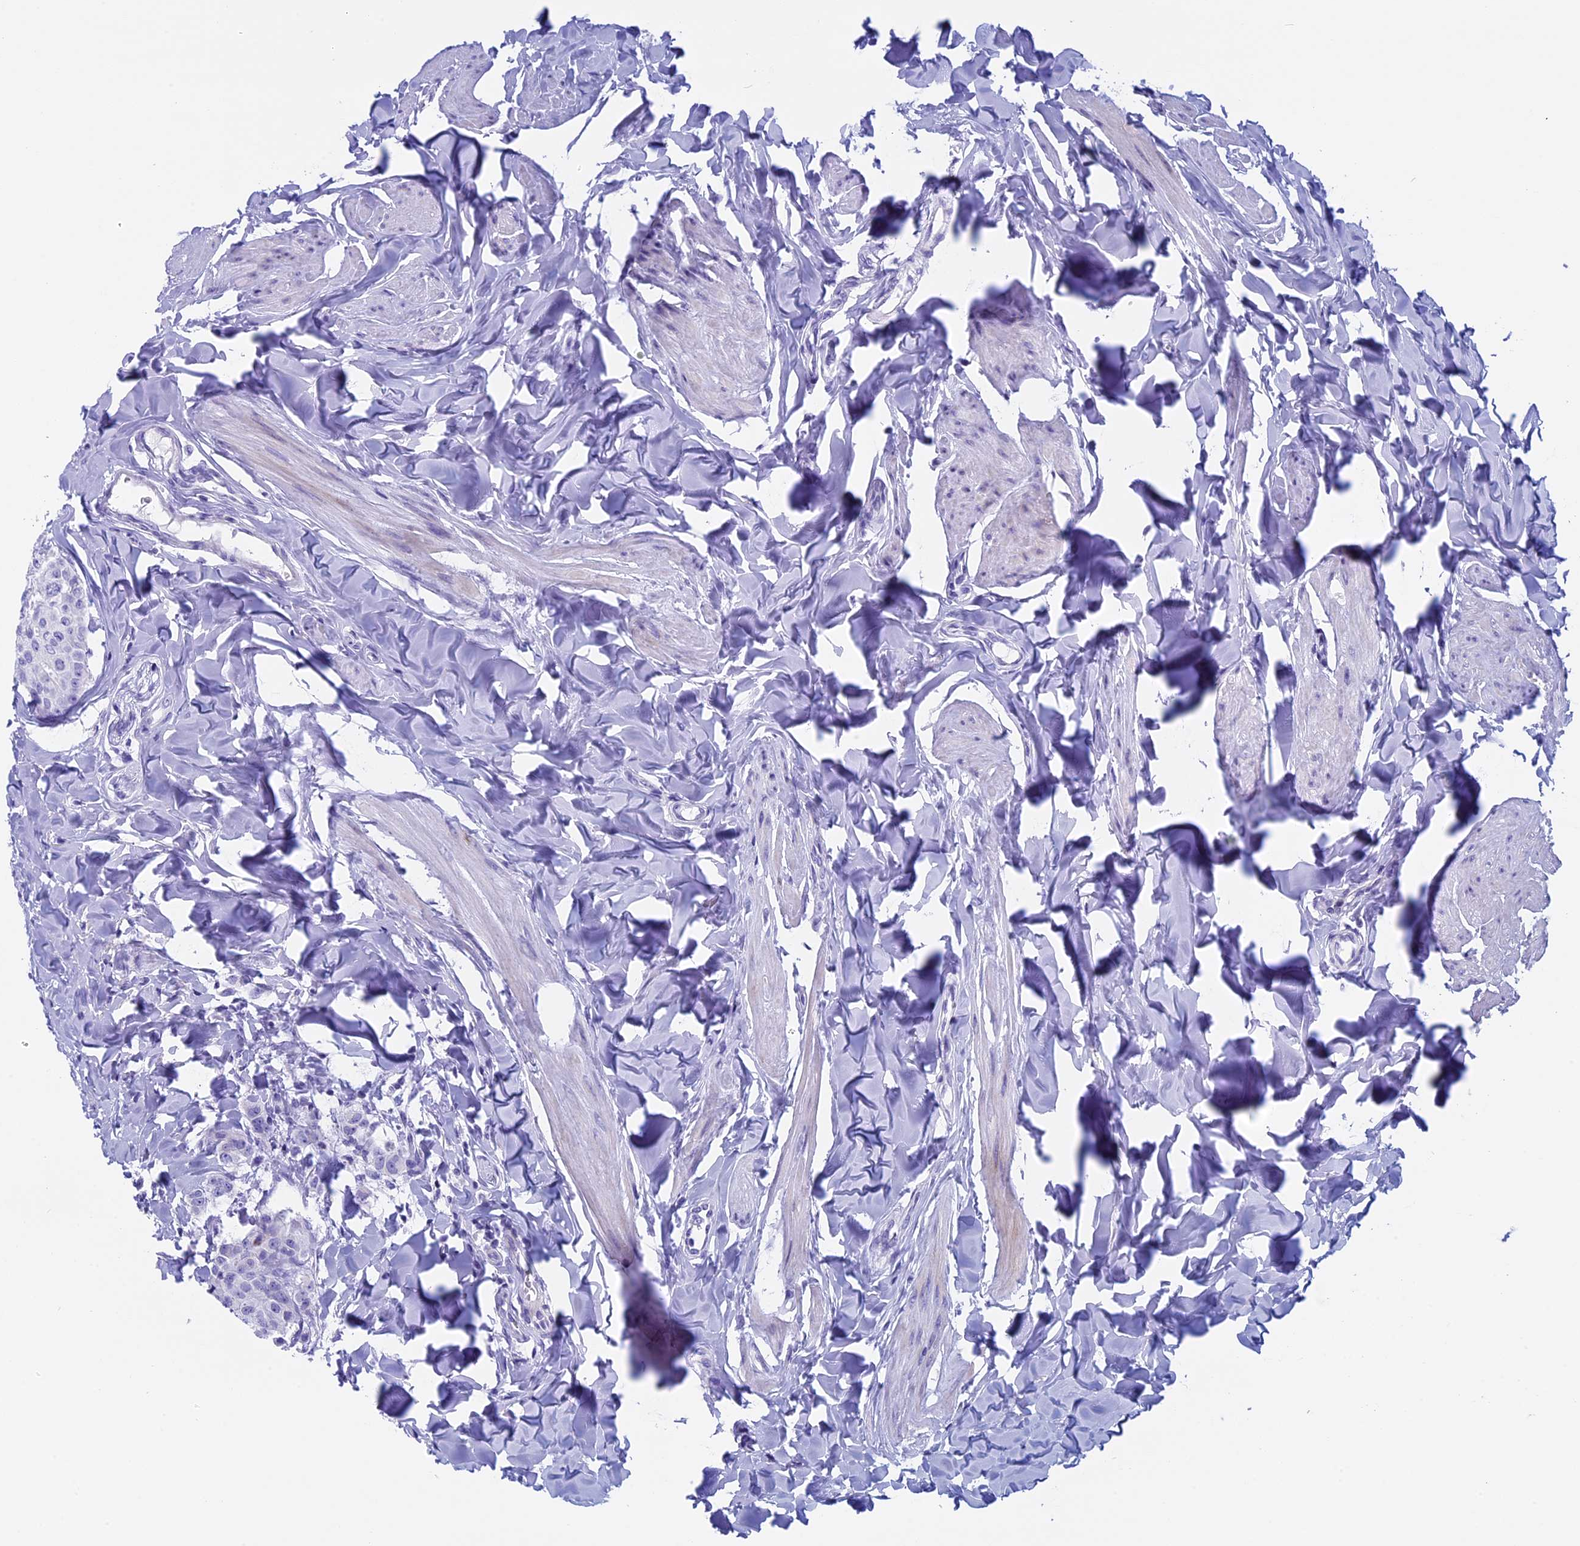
{"staining": {"intensity": "negative", "quantity": "none", "location": "none"}, "tissue": "breast cancer", "cell_type": "Tumor cells", "image_type": "cancer", "snomed": [{"axis": "morphology", "description": "Duct carcinoma"}, {"axis": "topography", "description": "Breast"}], "caption": "Protein analysis of breast cancer (invasive ductal carcinoma) shows no significant staining in tumor cells.", "gene": "ZNF563", "patient": {"sex": "female", "age": 40}}